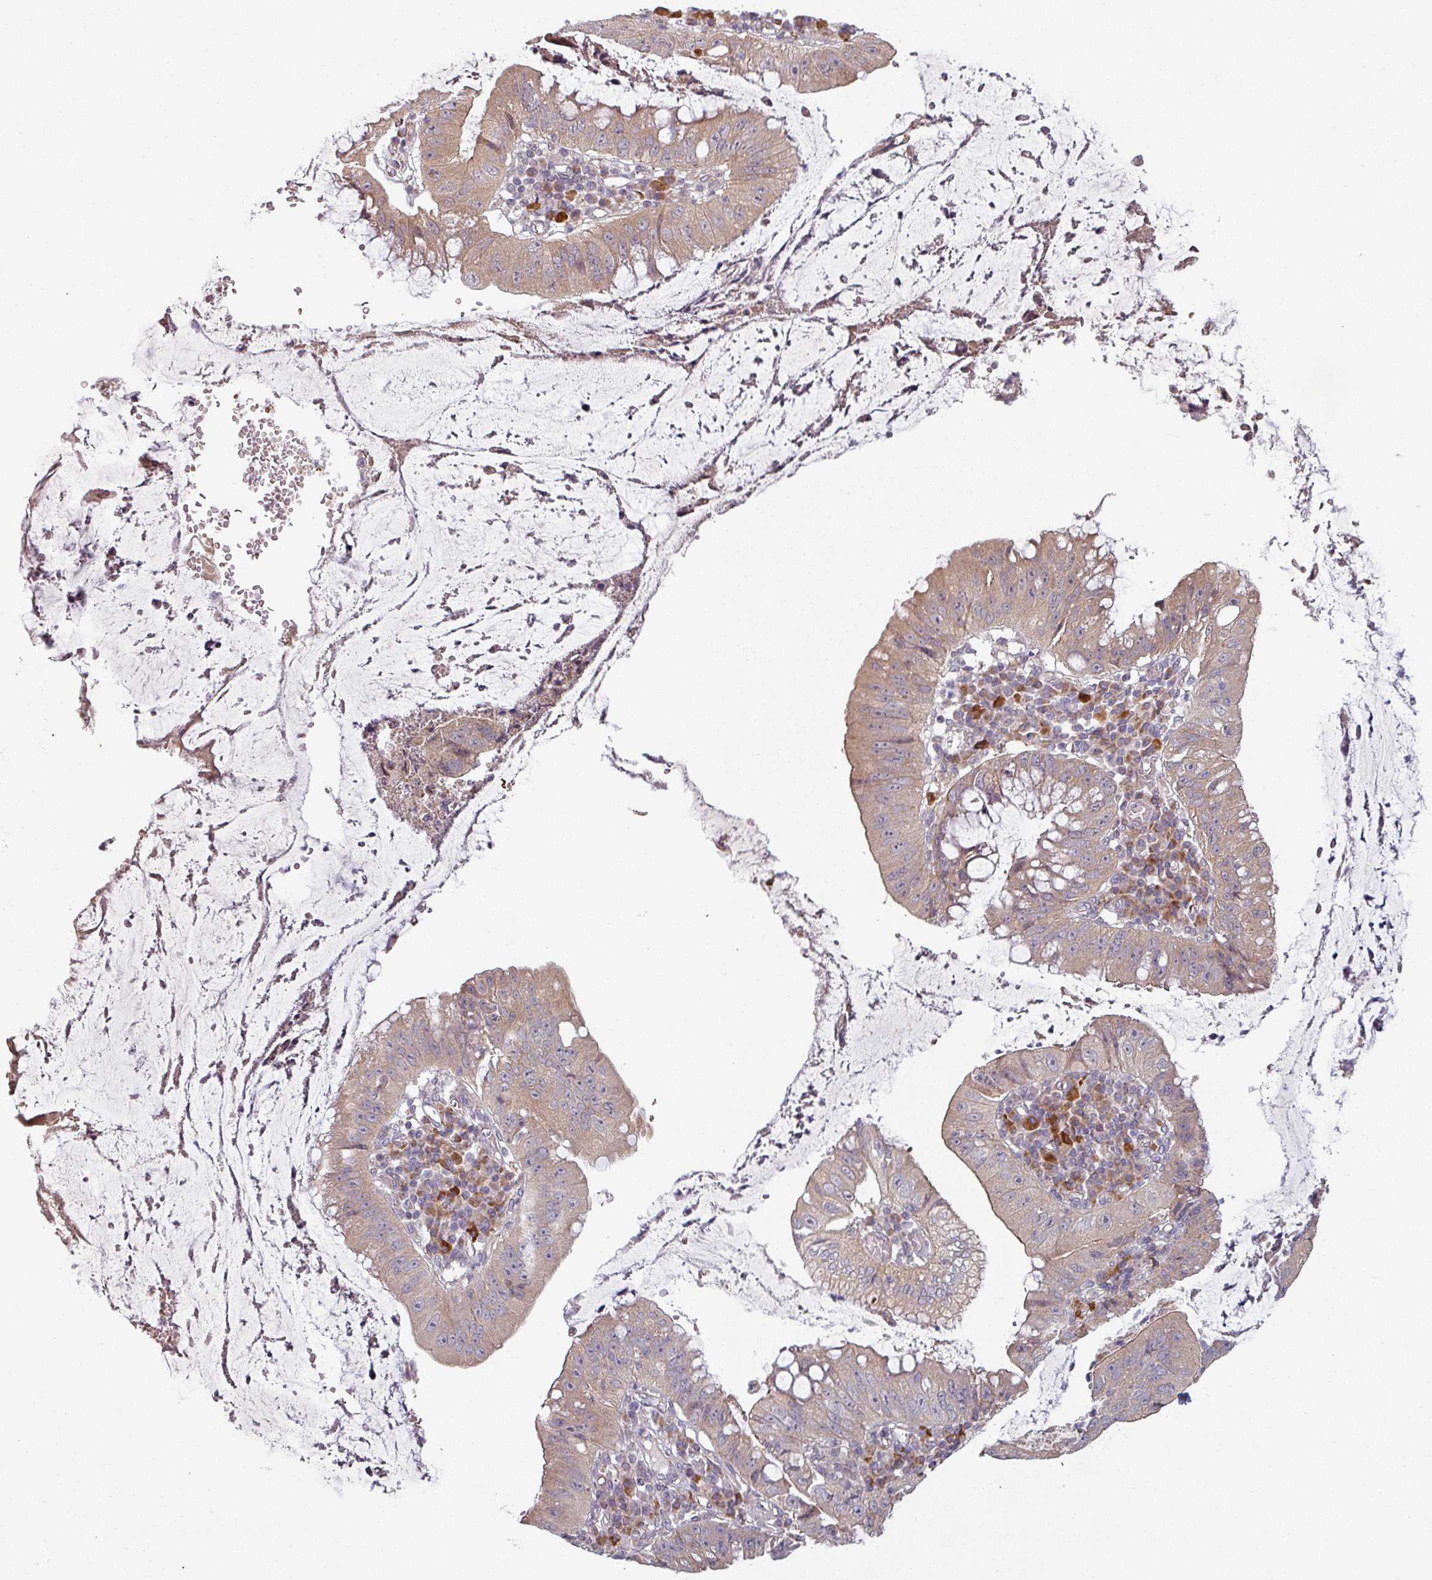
{"staining": {"intensity": "weak", "quantity": ">75%", "location": "cytoplasmic/membranous"}, "tissue": "stomach cancer", "cell_type": "Tumor cells", "image_type": "cancer", "snomed": [{"axis": "morphology", "description": "Adenocarcinoma, NOS"}, {"axis": "topography", "description": "Stomach"}], "caption": "The immunohistochemical stain labels weak cytoplasmic/membranous expression in tumor cells of stomach cancer tissue. (DAB (3,3'-diaminobenzidine) IHC, brown staining for protein, blue staining for nuclei).", "gene": "PLEKHJ1", "patient": {"sex": "male", "age": 59}}